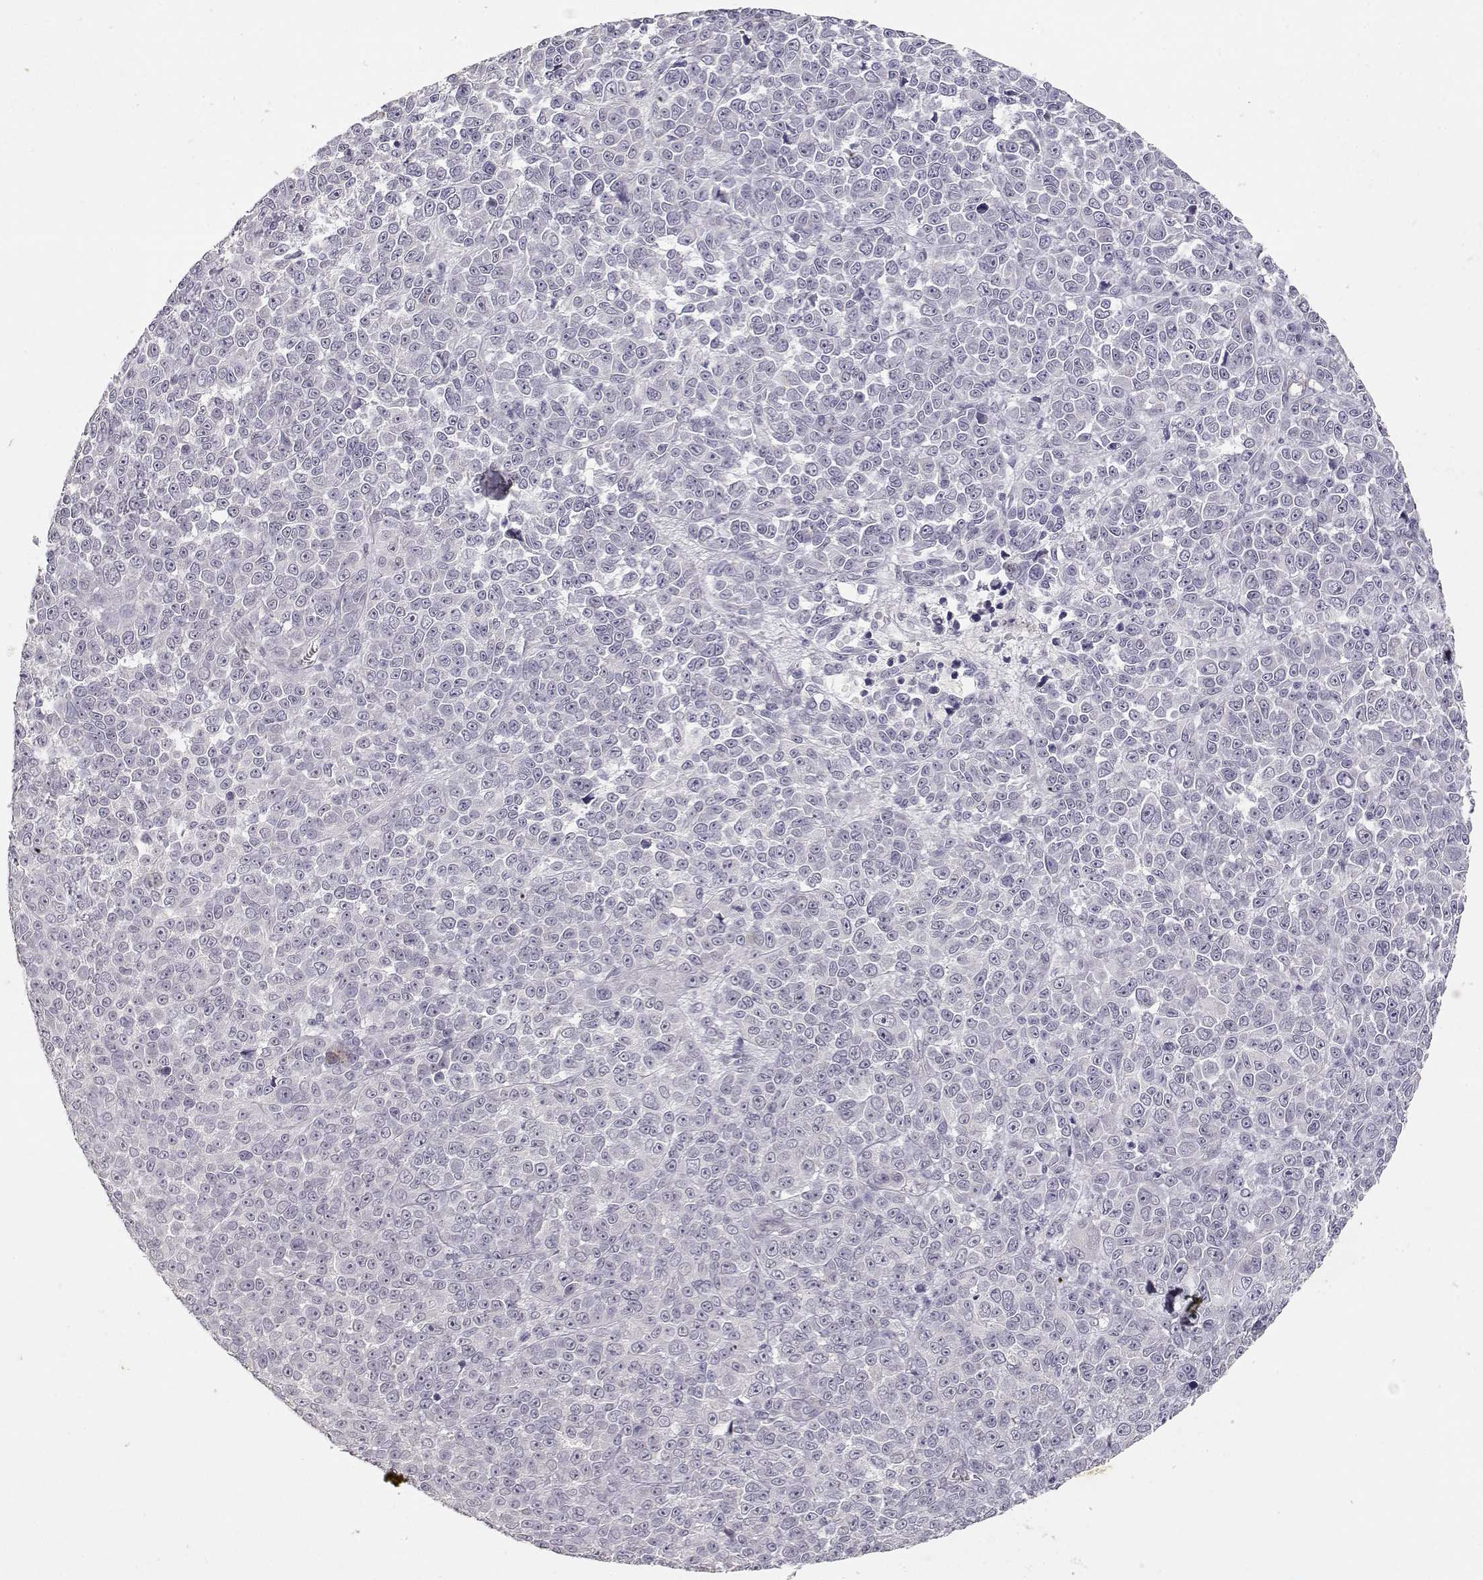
{"staining": {"intensity": "negative", "quantity": "none", "location": "none"}, "tissue": "melanoma", "cell_type": "Tumor cells", "image_type": "cancer", "snomed": [{"axis": "morphology", "description": "Malignant melanoma, NOS"}, {"axis": "topography", "description": "Skin"}], "caption": "Protein analysis of melanoma demonstrates no significant expression in tumor cells.", "gene": "LAMA5", "patient": {"sex": "female", "age": 95}}